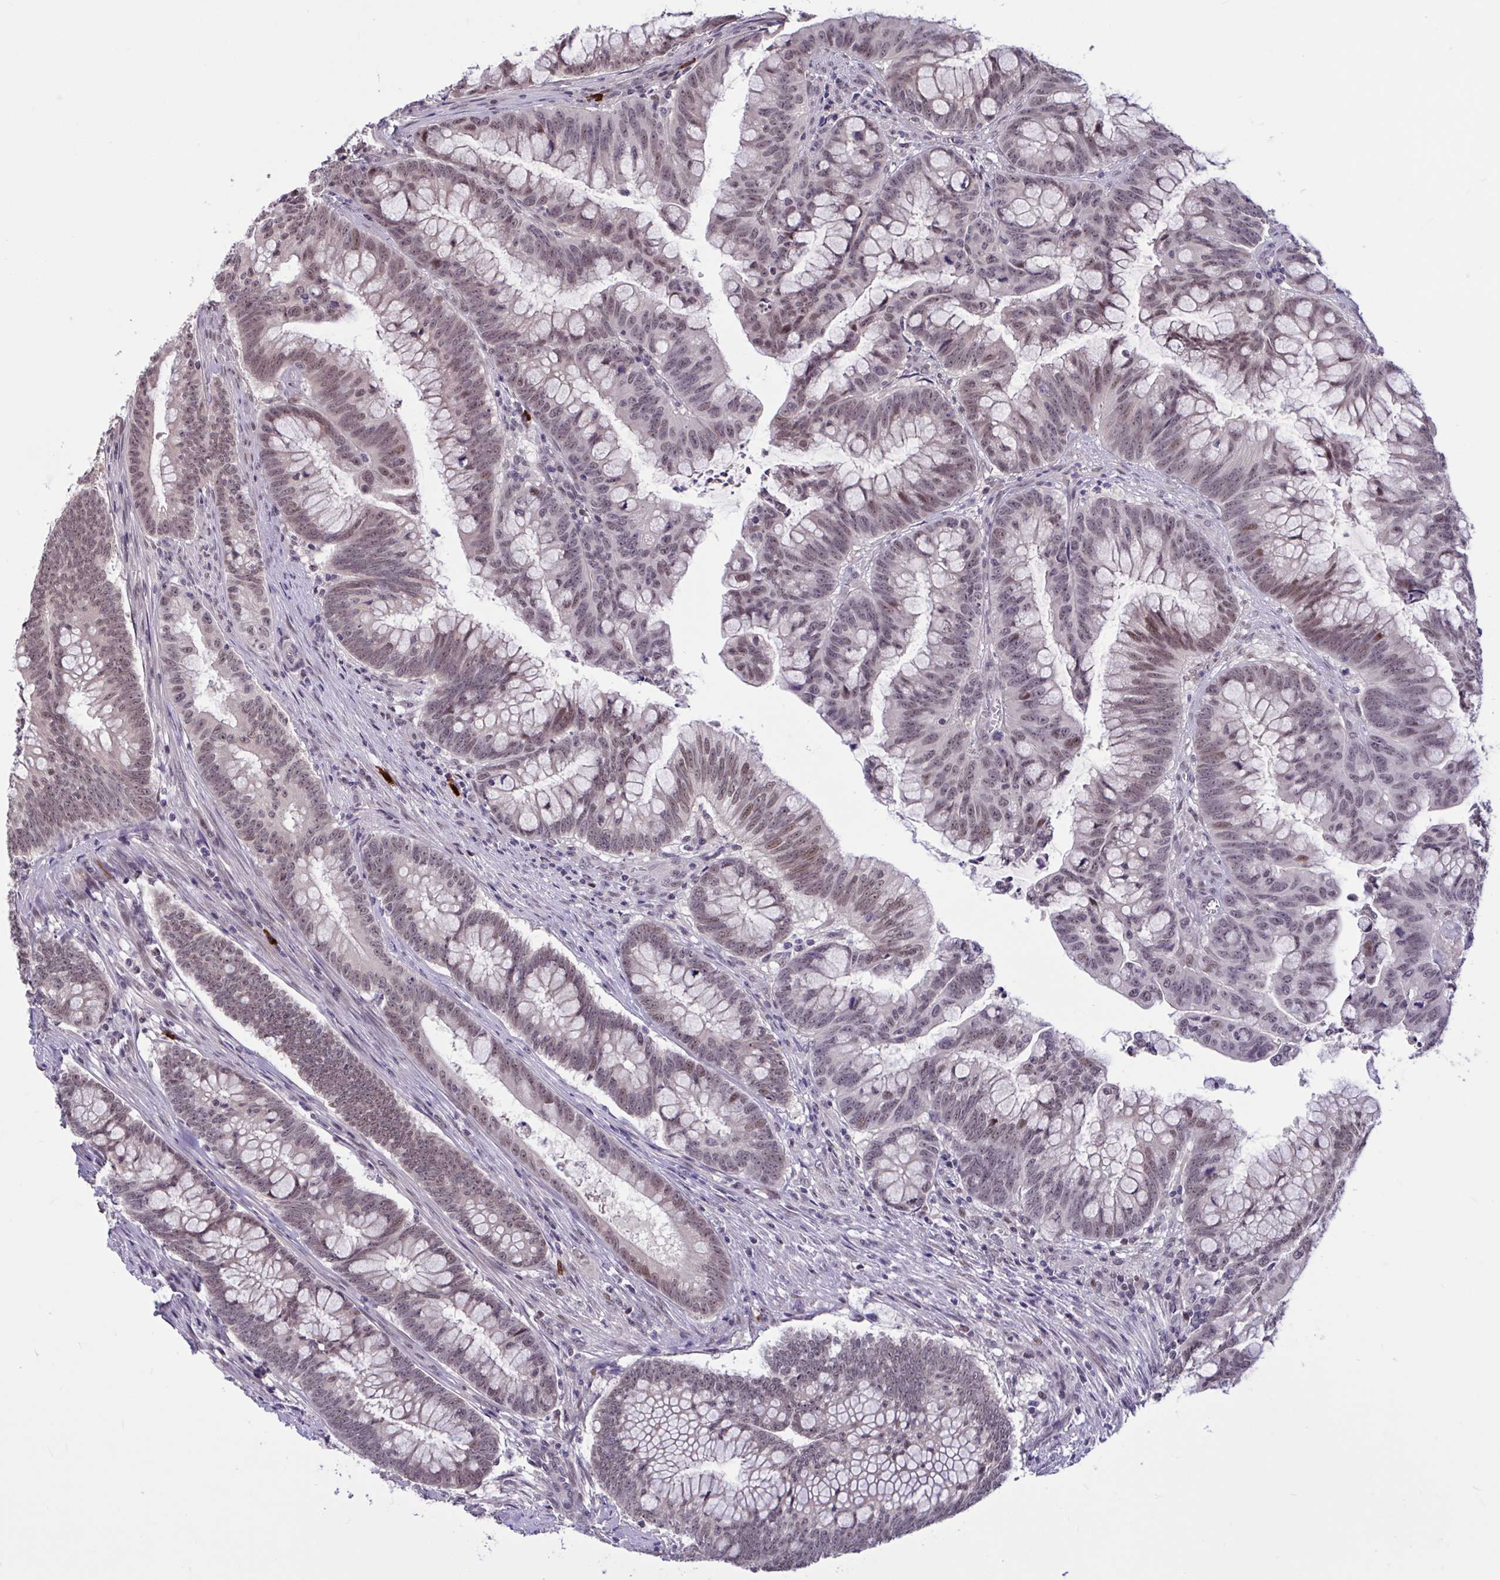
{"staining": {"intensity": "weak", "quantity": "25%-75%", "location": "nuclear"}, "tissue": "colorectal cancer", "cell_type": "Tumor cells", "image_type": "cancer", "snomed": [{"axis": "morphology", "description": "Adenocarcinoma, NOS"}, {"axis": "topography", "description": "Colon"}], "caption": "DAB immunohistochemical staining of human colorectal cancer (adenocarcinoma) reveals weak nuclear protein expression in approximately 25%-75% of tumor cells.", "gene": "ZNF414", "patient": {"sex": "male", "age": 62}}